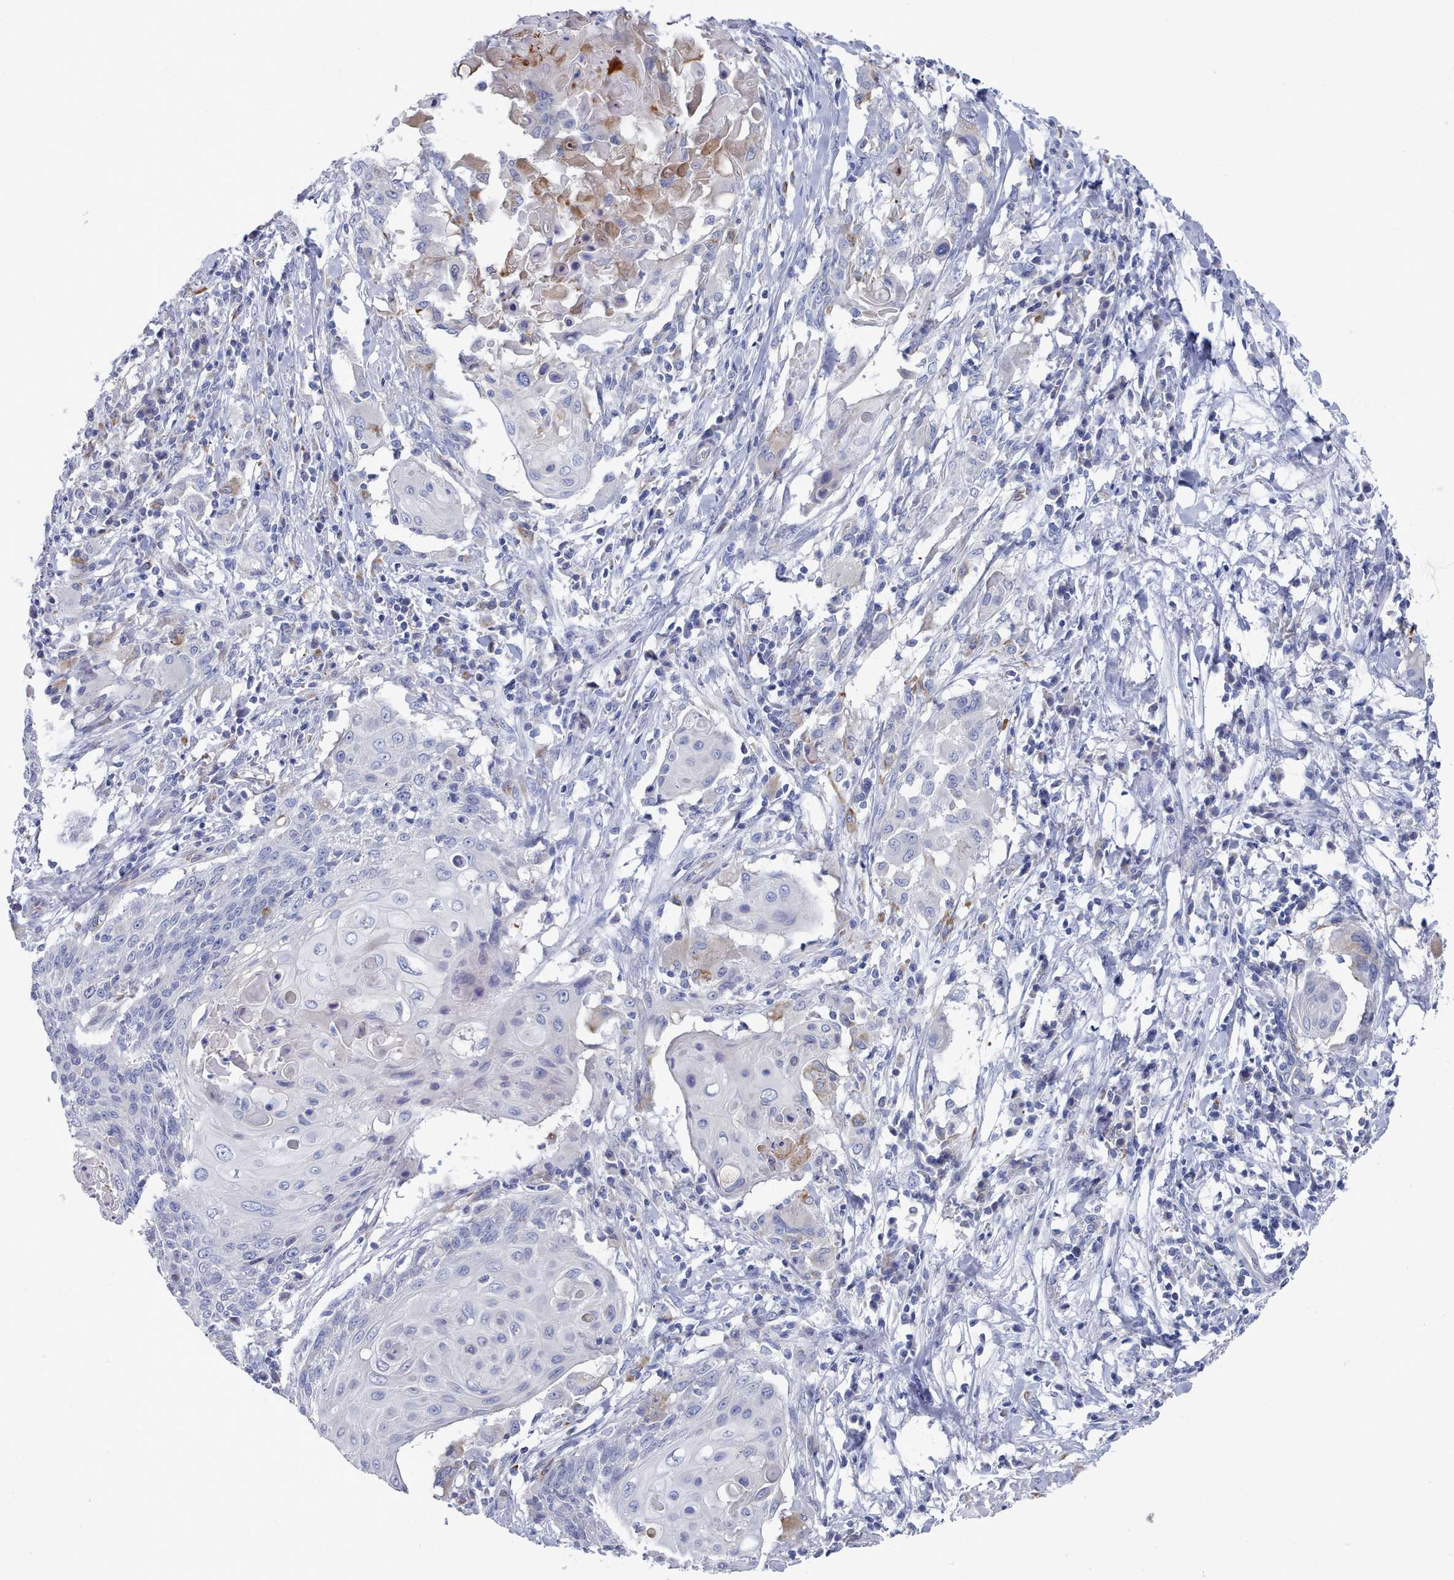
{"staining": {"intensity": "strong", "quantity": "<25%", "location": "cytoplasmic/membranous"}, "tissue": "cervical cancer", "cell_type": "Tumor cells", "image_type": "cancer", "snomed": [{"axis": "morphology", "description": "Squamous cell carcinoma, NOS"}, {"axis": "topography", "description": "Cervix"}], "caption": "High-power microscopy captured an immunohistochemistry photomicrograph of squamous cell carcinoma (cervical), revealing strong cytoplasmic/membranous expression in about <25% of tumor cells.", "gene": "PDE4C", "patient": {"sex": "female", "age": 39}}